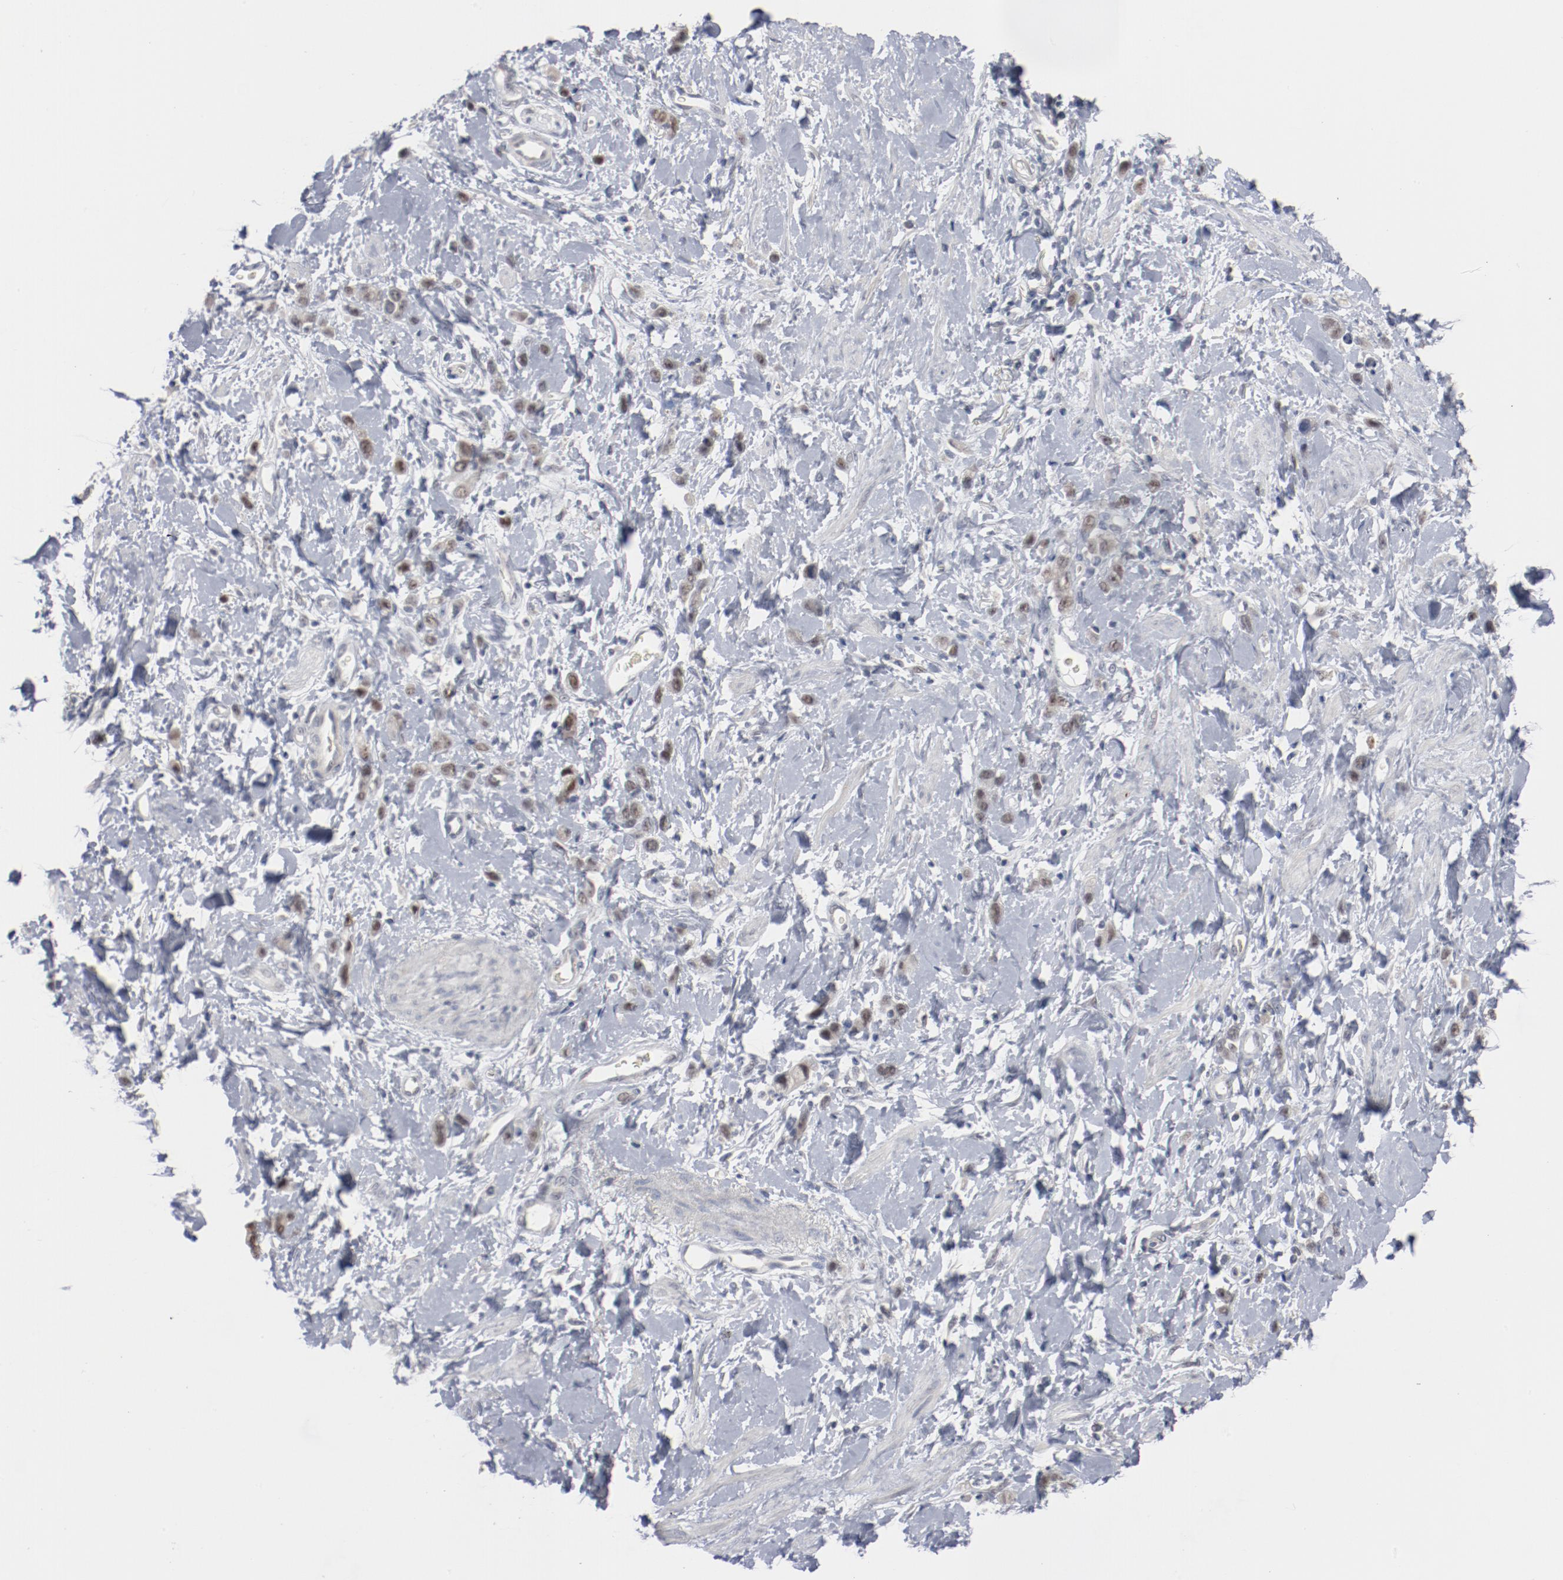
{"staining": {"intensity": "weak", "quantity": ">75%", "location": "nuclear"}, "tissue": "stomach cancer", "cell_type": "Tumor cells", "image_type": "cancer", "snomed": [{"axis": "morphology", "description": "Normal tissue, NOS"}, {"axis": "morphology", "description": "Adenocarcinoma, NOS"}, {"axis": "topography", "description": "Stomach"}], "caption": "Immunohistochemical staining of stomach adenocarcinoma displays low levels of weak nuclear positivity in approximately >75% of tumor cells.", "gene": "ERICH1", "patient": {"sex": "male", "age": 82}}